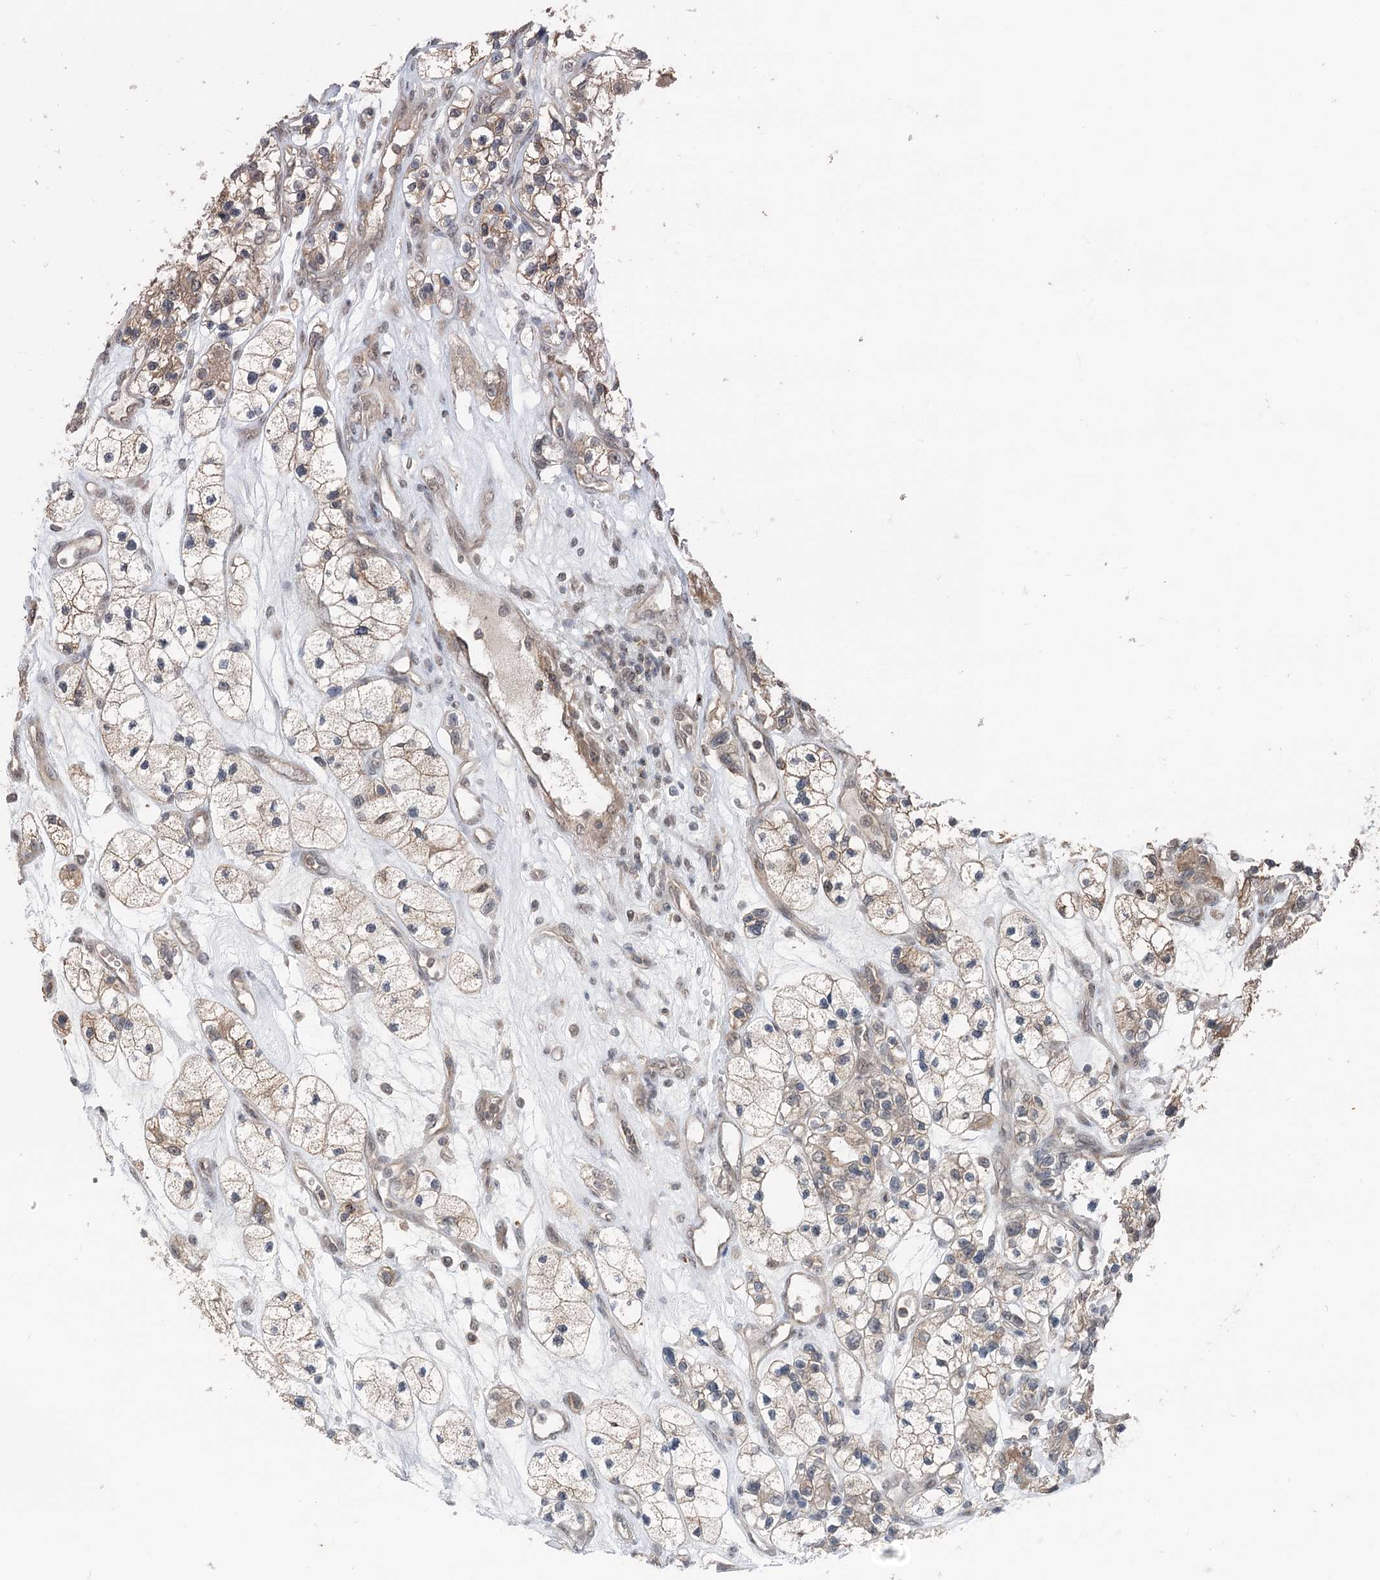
{"staining": {"intensity": "moderate", "quantity": "<25%", "location": "cytoplasmic/membranous"}, "tissue": "renal cancer", "cell_type": "Tumor cells", "image_type": "cancer", "snomed": [{"axis": "morphology", "description": "Adenocarcinoma, NOS"}, {"axis": "topography", "description": "Kidney"}], "caption": "An IHC histopathology image of neoplastic tissue is shown. Protein staining in brown labels moderate cytoplasmic/membranous positivity in adenocarcinoma (renal) within tumor cells.", "gene": "CCSER2", "patient": {"sex": "female", "age": 57}}